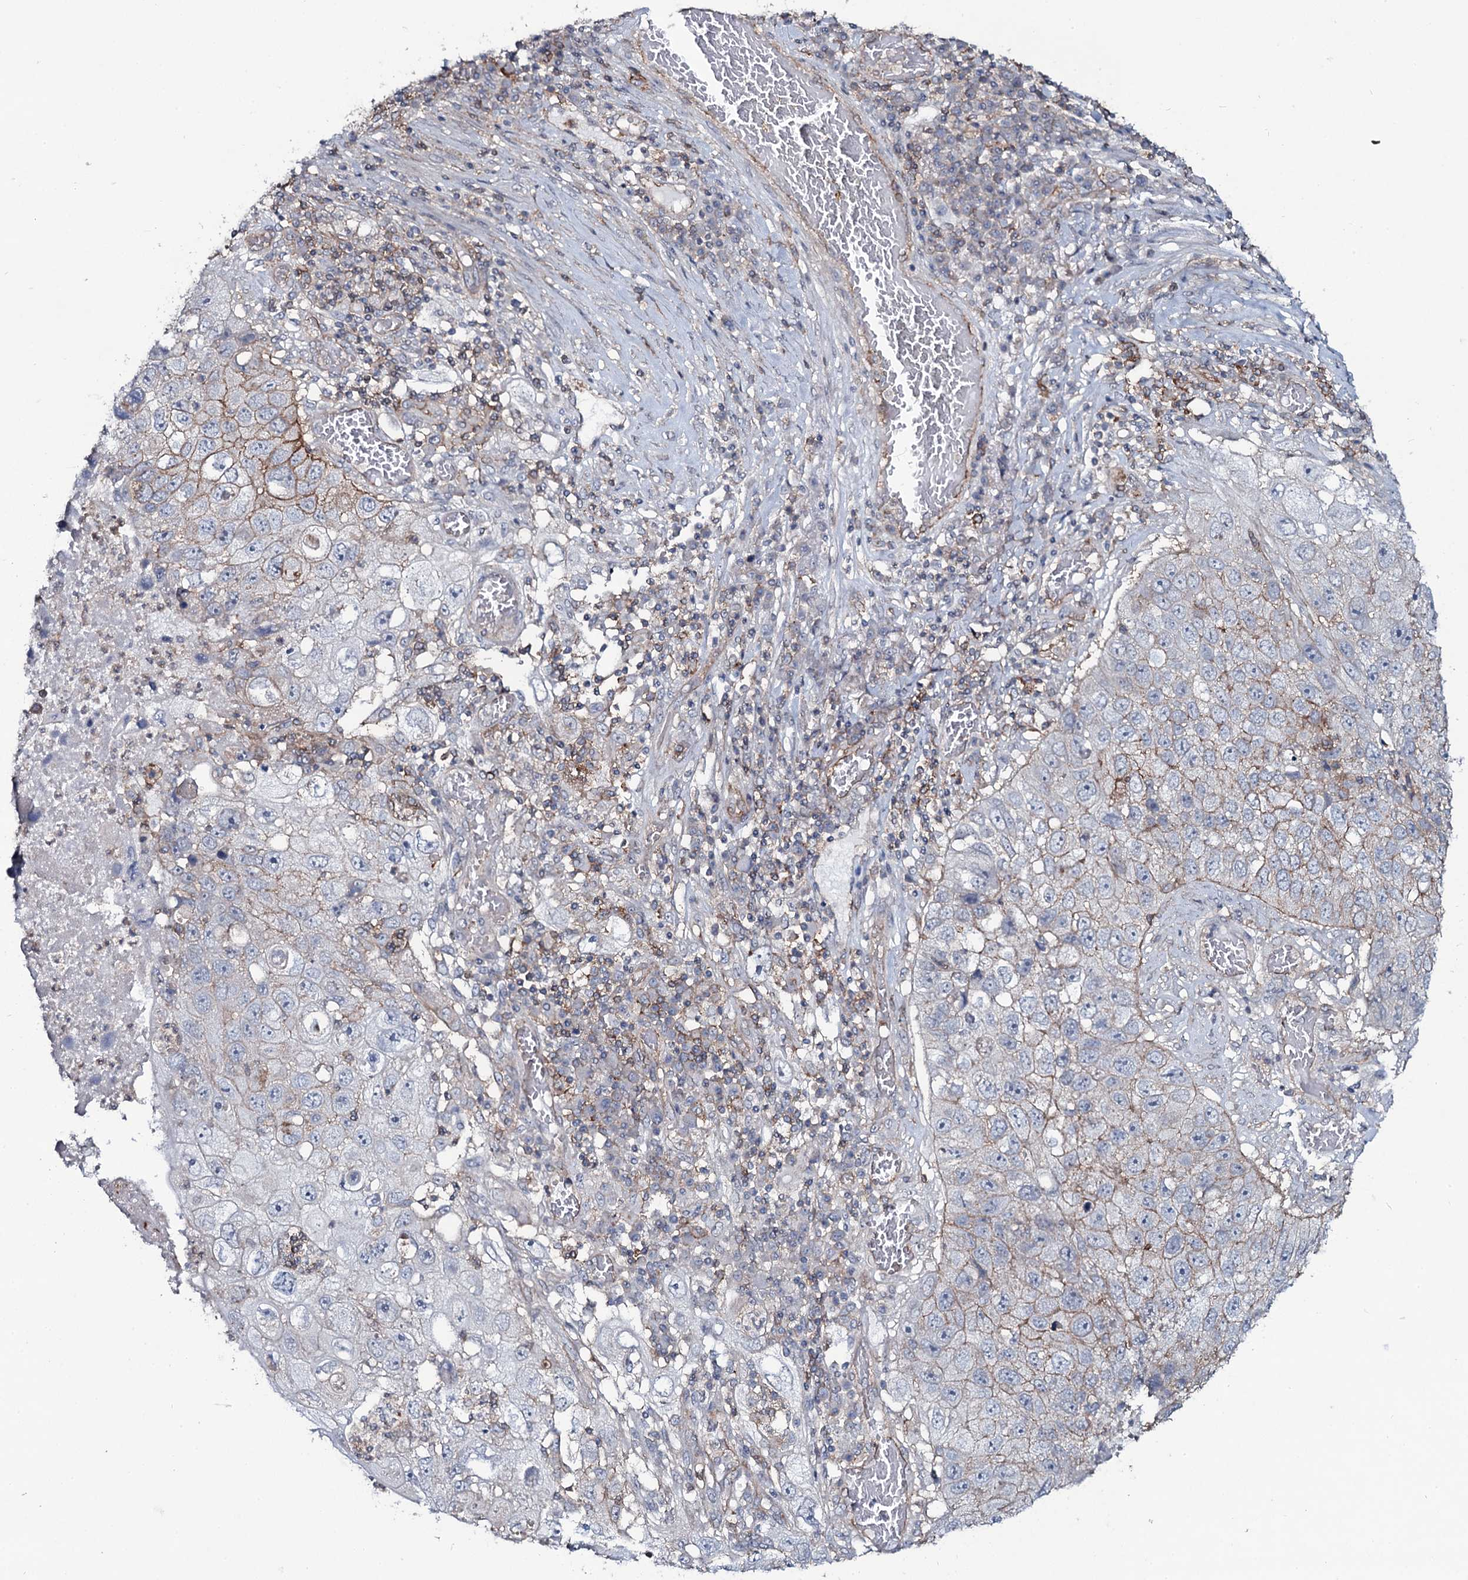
{"staining": {"intensity": "moderate", "quantity": "25%-75%", "location": "cytoplasmic/membranous"}, "tissue": "lung cancer", "cell_type": "Tumor cells", "image_type": "cancer", "snomed": [{"axis": "morphology", "description": "Squamous cell carcinoma, NOS"}, {"axis": "topography", "description": "Lung"}], "caption": "Tumor cells exhibit medium levels of moderate cytoplasmic/membranous expression in approximately 25%-75% of cells in squamous cell carcinoma (lung).", "gene": "SNAP23", "patient": {"sex": "male", "age": 61}}